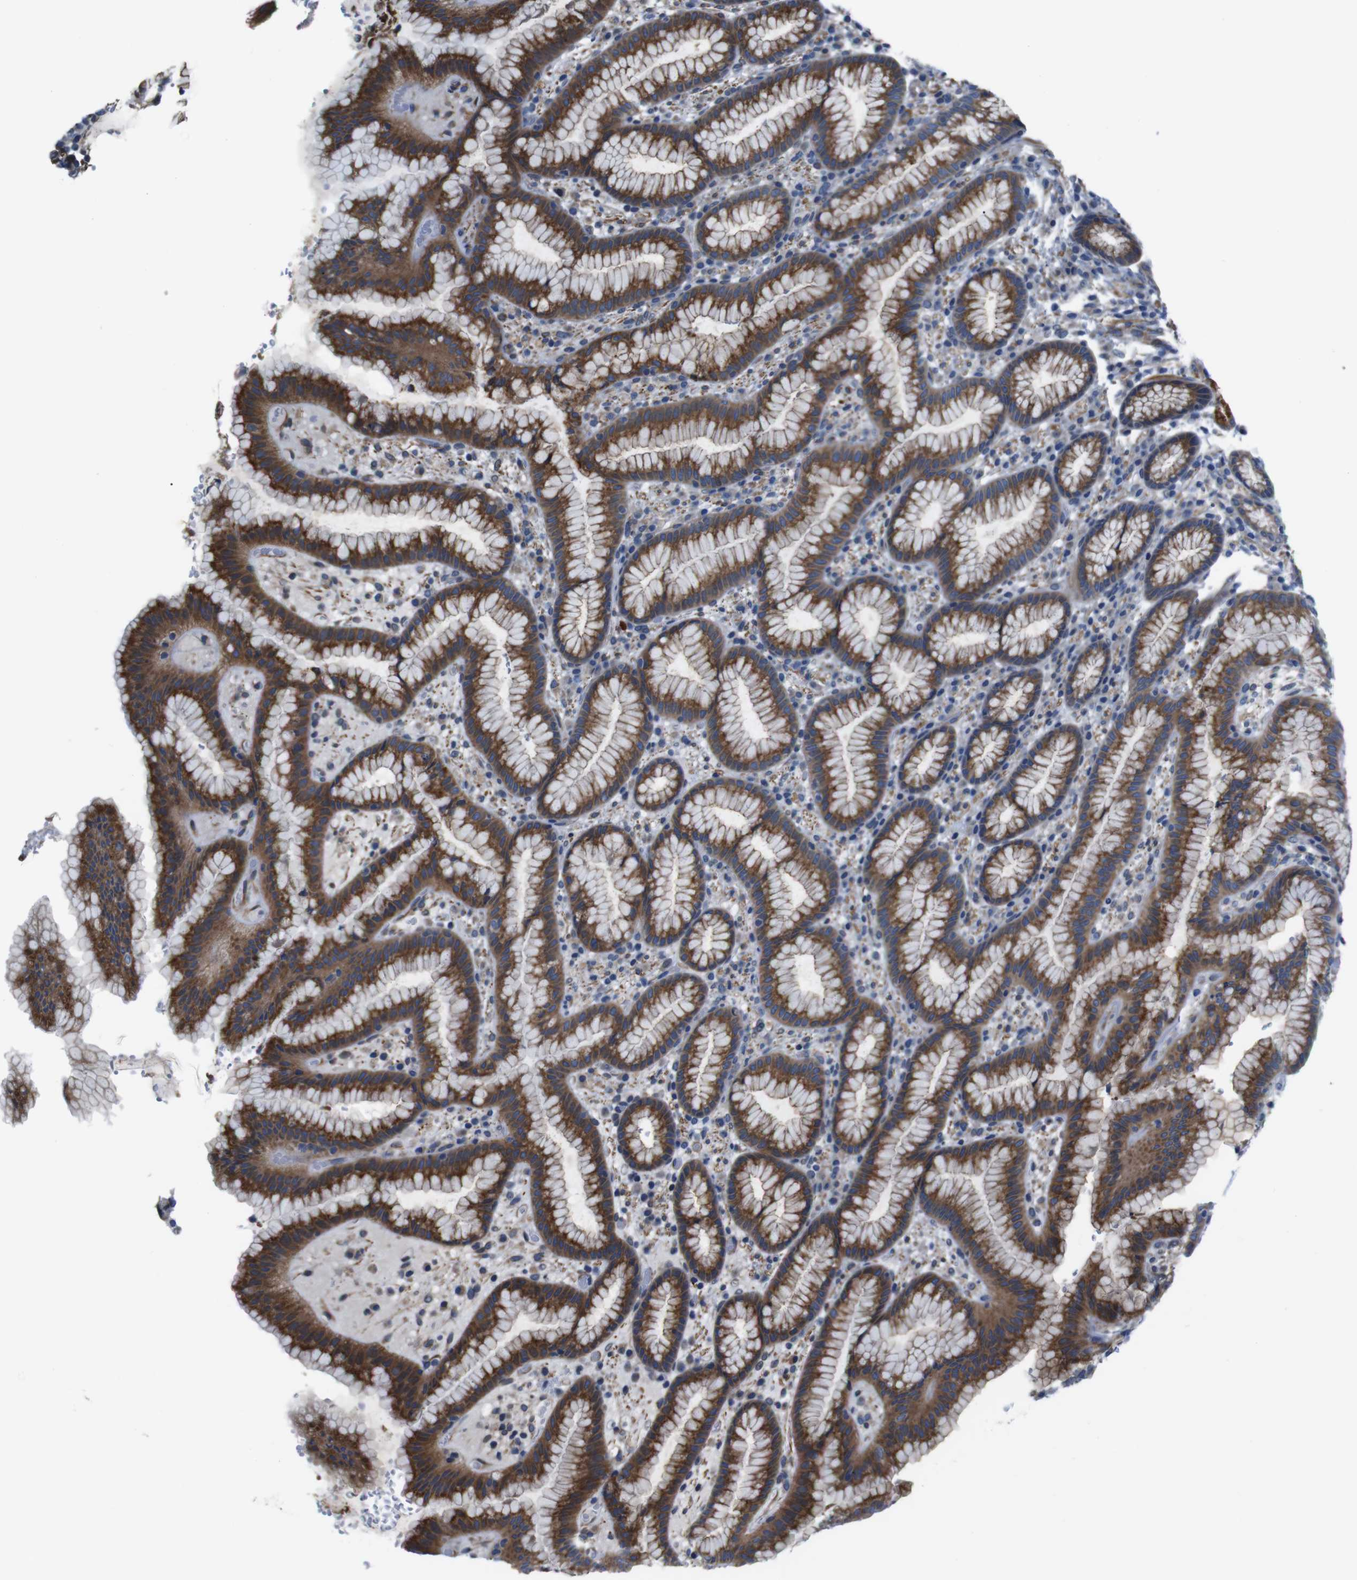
{"staining": {"intensity": "moderate", "quantity": "25%-75%", "location": "cytoplasmic/membranous"}, "tissue": "stomach", "cell_type": "Glandular cells", "image_type": "normal", "snomed": [{"axis": "morphology", "description": "Normal tissue, NOS"}, {"axis": "topography", "description": "Stomach, lower"}], "caption": "High-power microscopy captured an IHC photomicrograph of unremarkable stomach, revealing moderate cytoplasmic/membranous positivity in approximately 25%-75% of glandular cells.", "gene": "GGT7", "patient": {"sex": "male", "age": 52}}